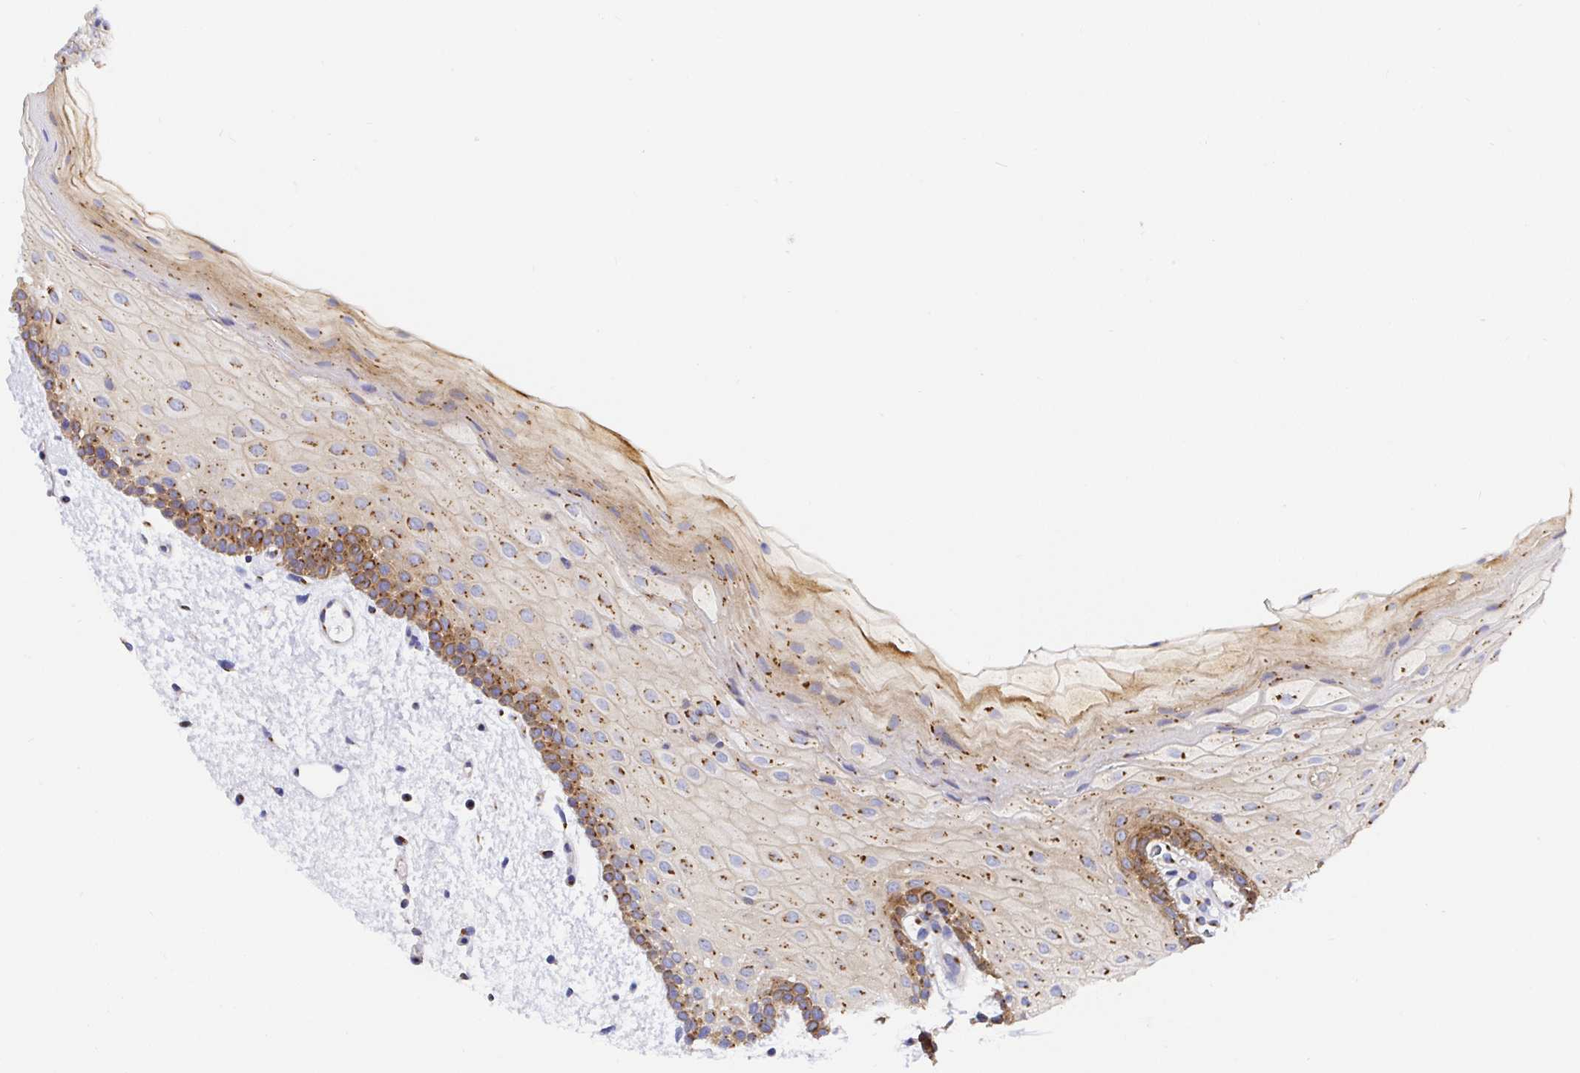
{"staining": {"intensity": "moderate", "quantity": "25%-75%", "location": "cytoplasmic/membranous"}, "tissue": "oral mucosa", "cell_type": "Squamous epithelial cells", "image_type": "normal", "snomed": [{"axis": "morphology", "description": "Normal tissue, NOS"}, {"axis": "topography", "description": "Oral tissue"}], "caption": "Approximately 25%-75% of squamous epithelial cells in unremarkable oral mucosa demonstrate moderate cytoplasmic/membranous protein staining as visualized by brown immunohistochemical staining.", "gene": "GOLGA1", "patient": {"sex": "female", "age": 82}}